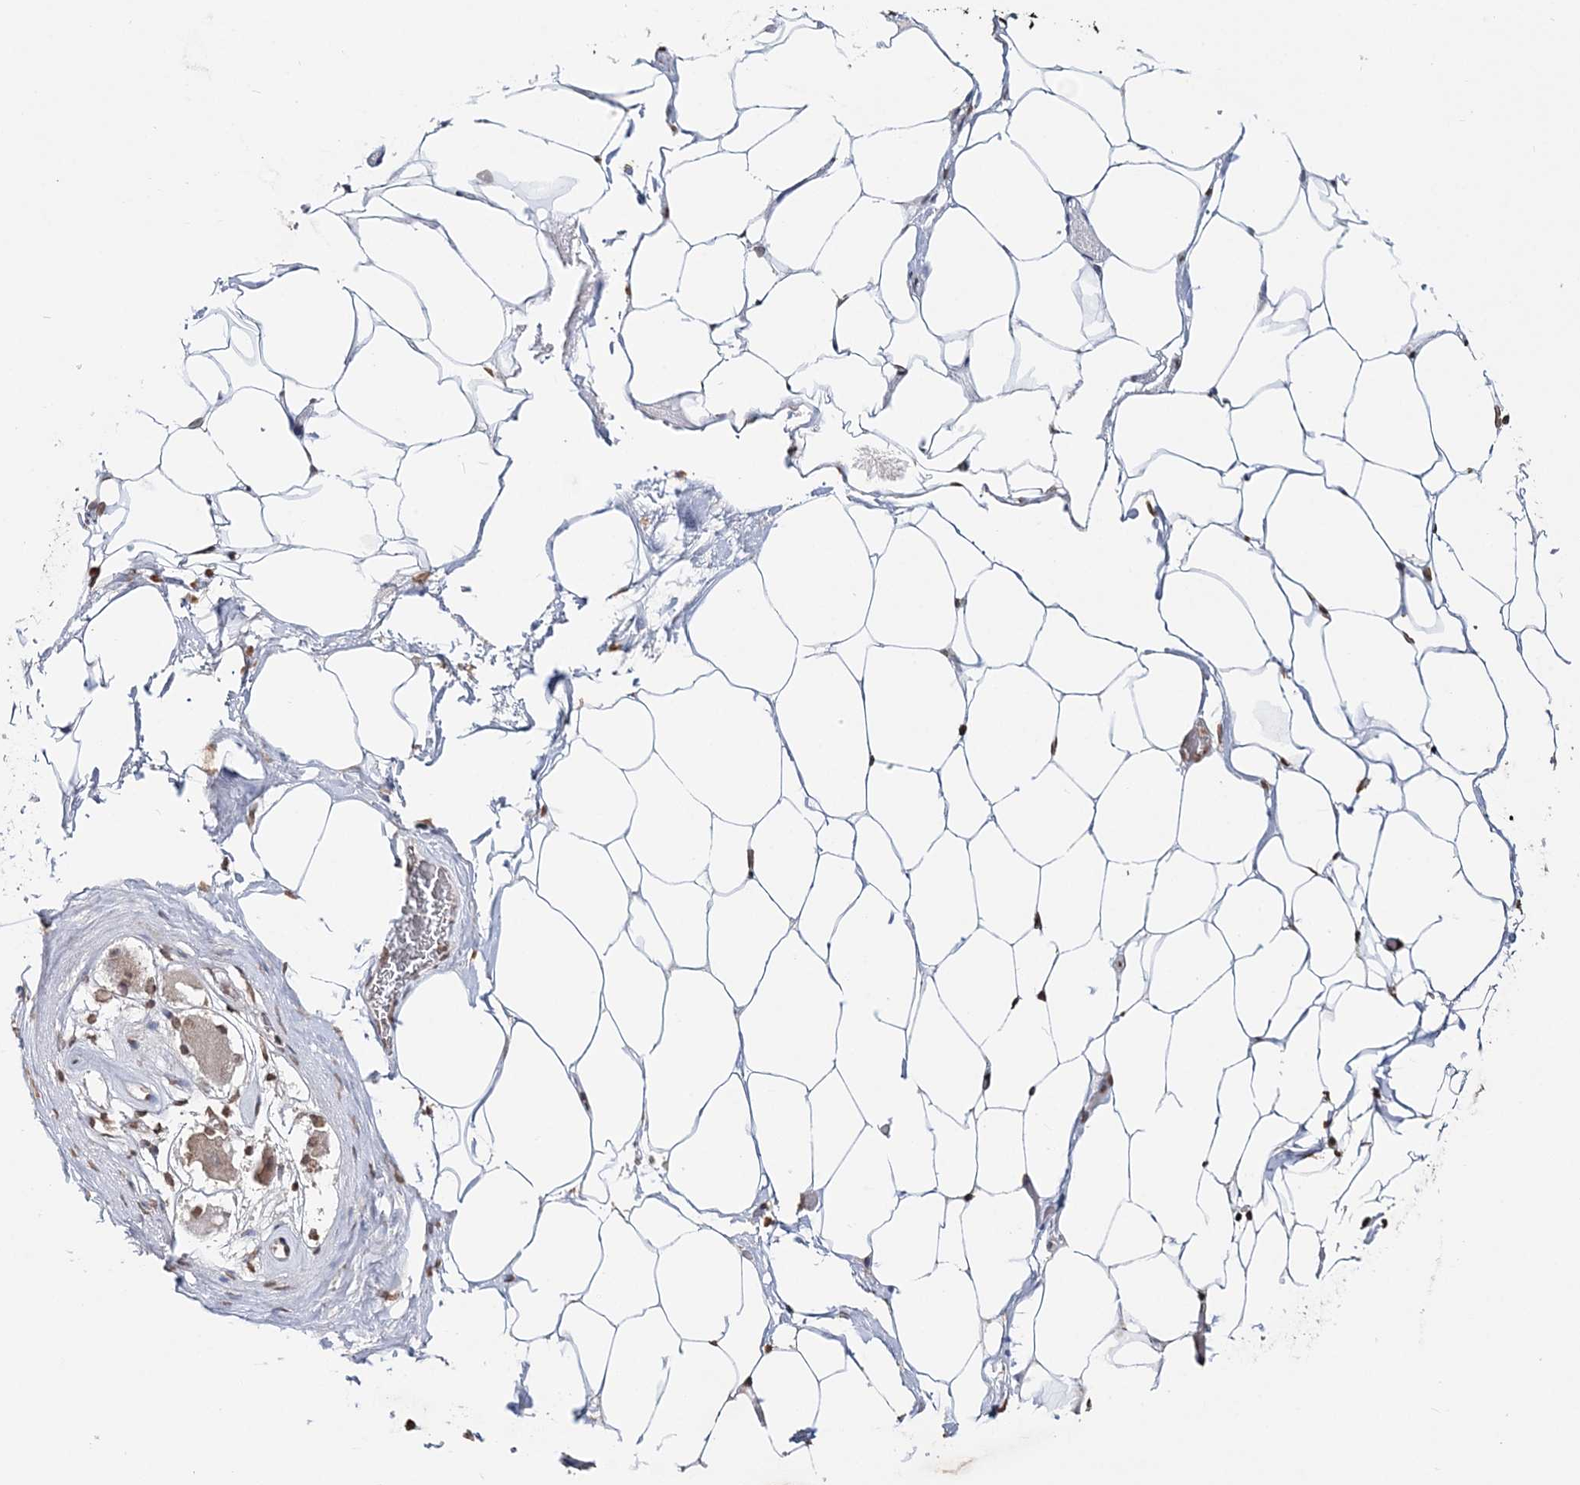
{"staining": {"intensity": "moderate", "quantity": "25%-75%", "location": "nuclear"}, "tissue": "adipose tissue", "cell_type": "Adipocytes", "image_type": "normal", "snomed": [{"axis": "morphology", "description": "Normal tissue, NOS"}, {"axis": "morphology", "description": "Adenocarcinoma, Low grade"}, {"axis": "topography", "description": "Prostate"}, {"axis": "topography", "description": "Peripheral nerve tissue"}], "caption": "Adipose tissue stained with immunohistochemistry reveals moderate nuclear staining in about 25%-75% of adipocytes.", "gene": "SOWAHB", "patient": {"sex": "male", "age": 63}}